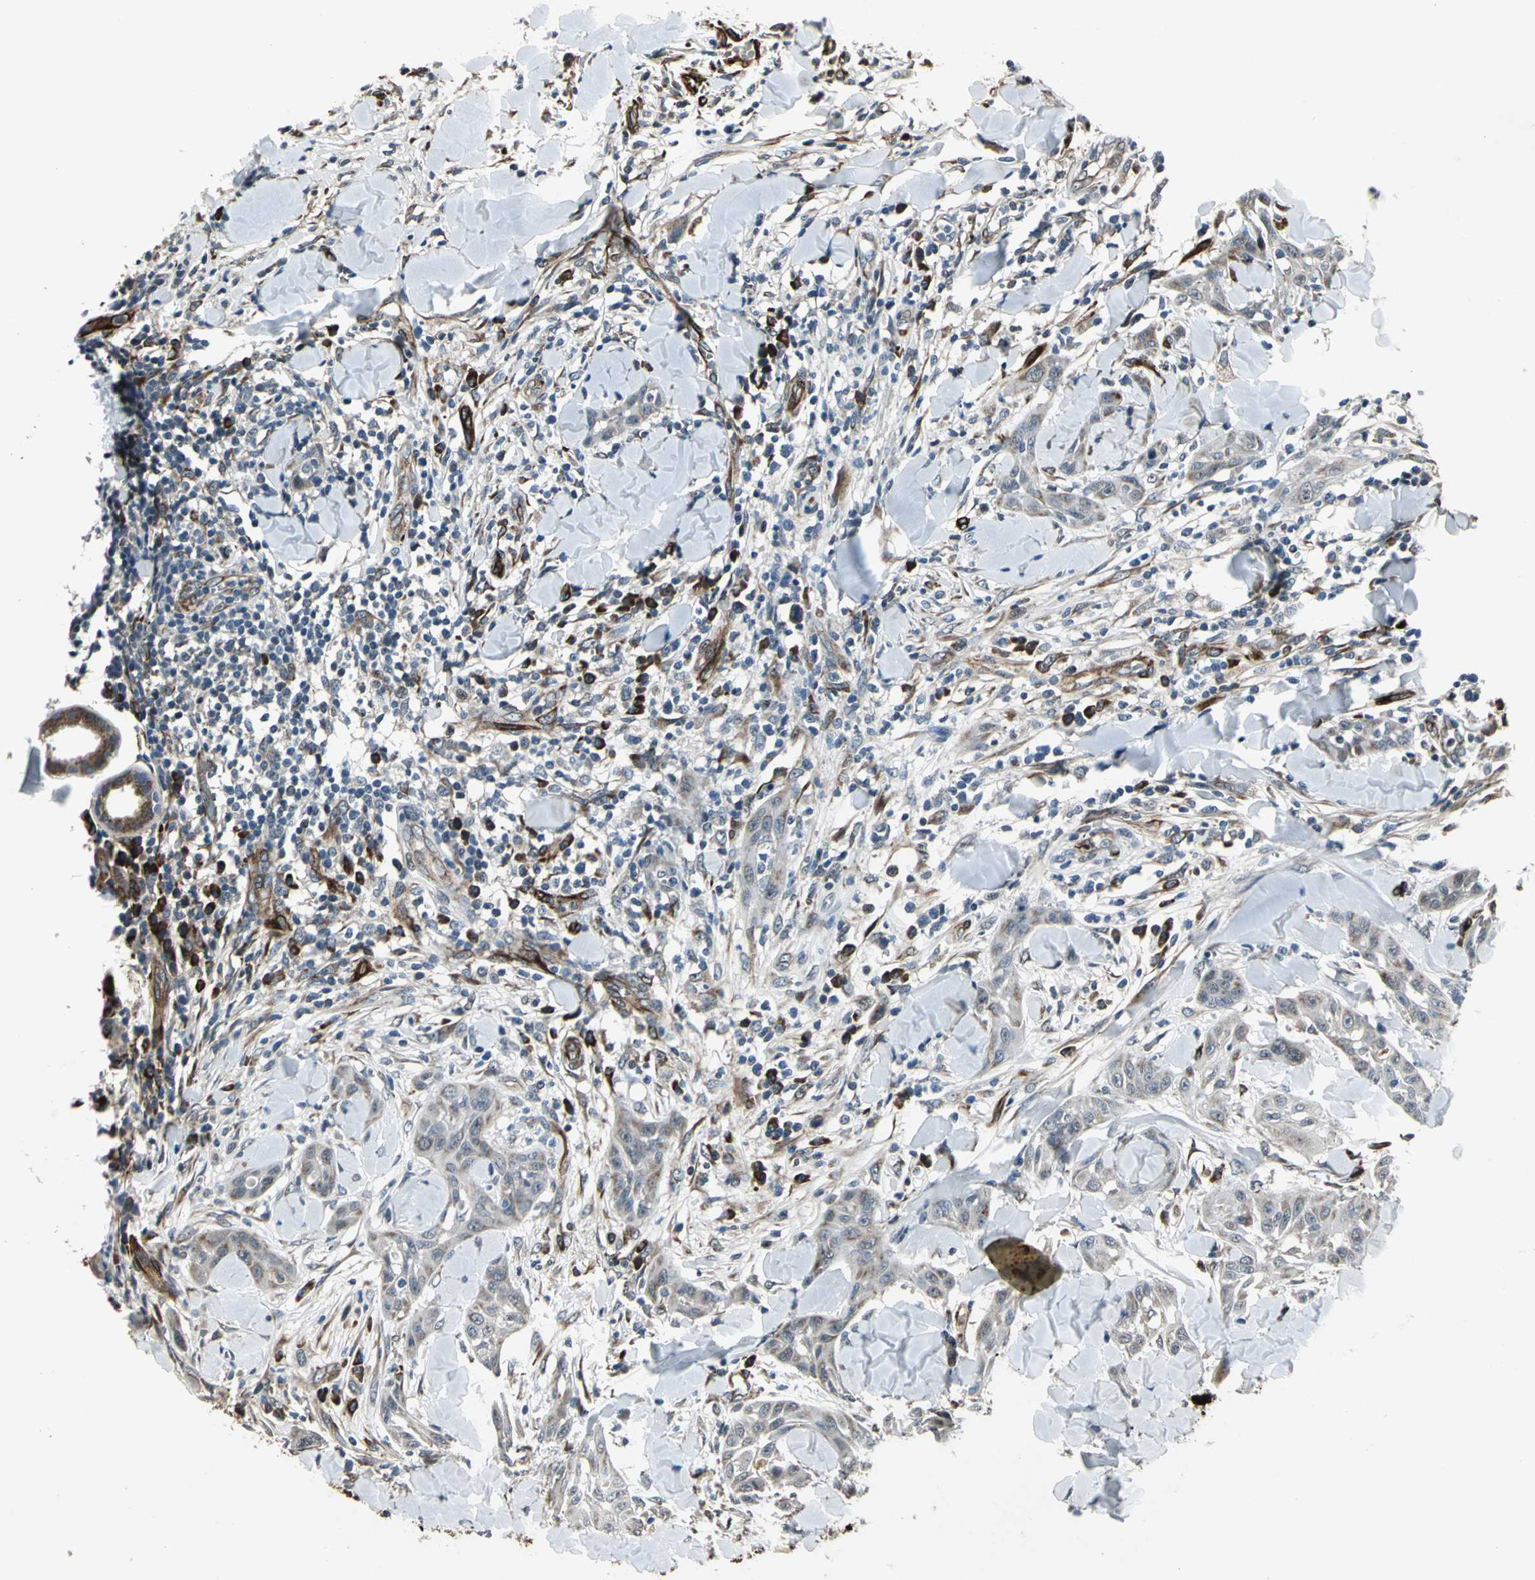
{"staining": {"intensity": "weak", "quantity": "25%-75%", "location": "cytoplasmic/membranous"}, "tissue": "skin cancer", "cell_type": "Tumor cells", "image_type": "cancer", "snomed": [{"axis": "morphology", "description": "Squamous cell carcinoma, NOS"}, {"axis": "topography", "description": "Skin"}], "caption": "There is low levels of weak cytoplasmic/membranous staining in tumor cells of skin cancer, as demonstrated by immunohistochemical staining (brown color).", "gene": "EXD2", "patient": {"sex": "male", "age": 24}}